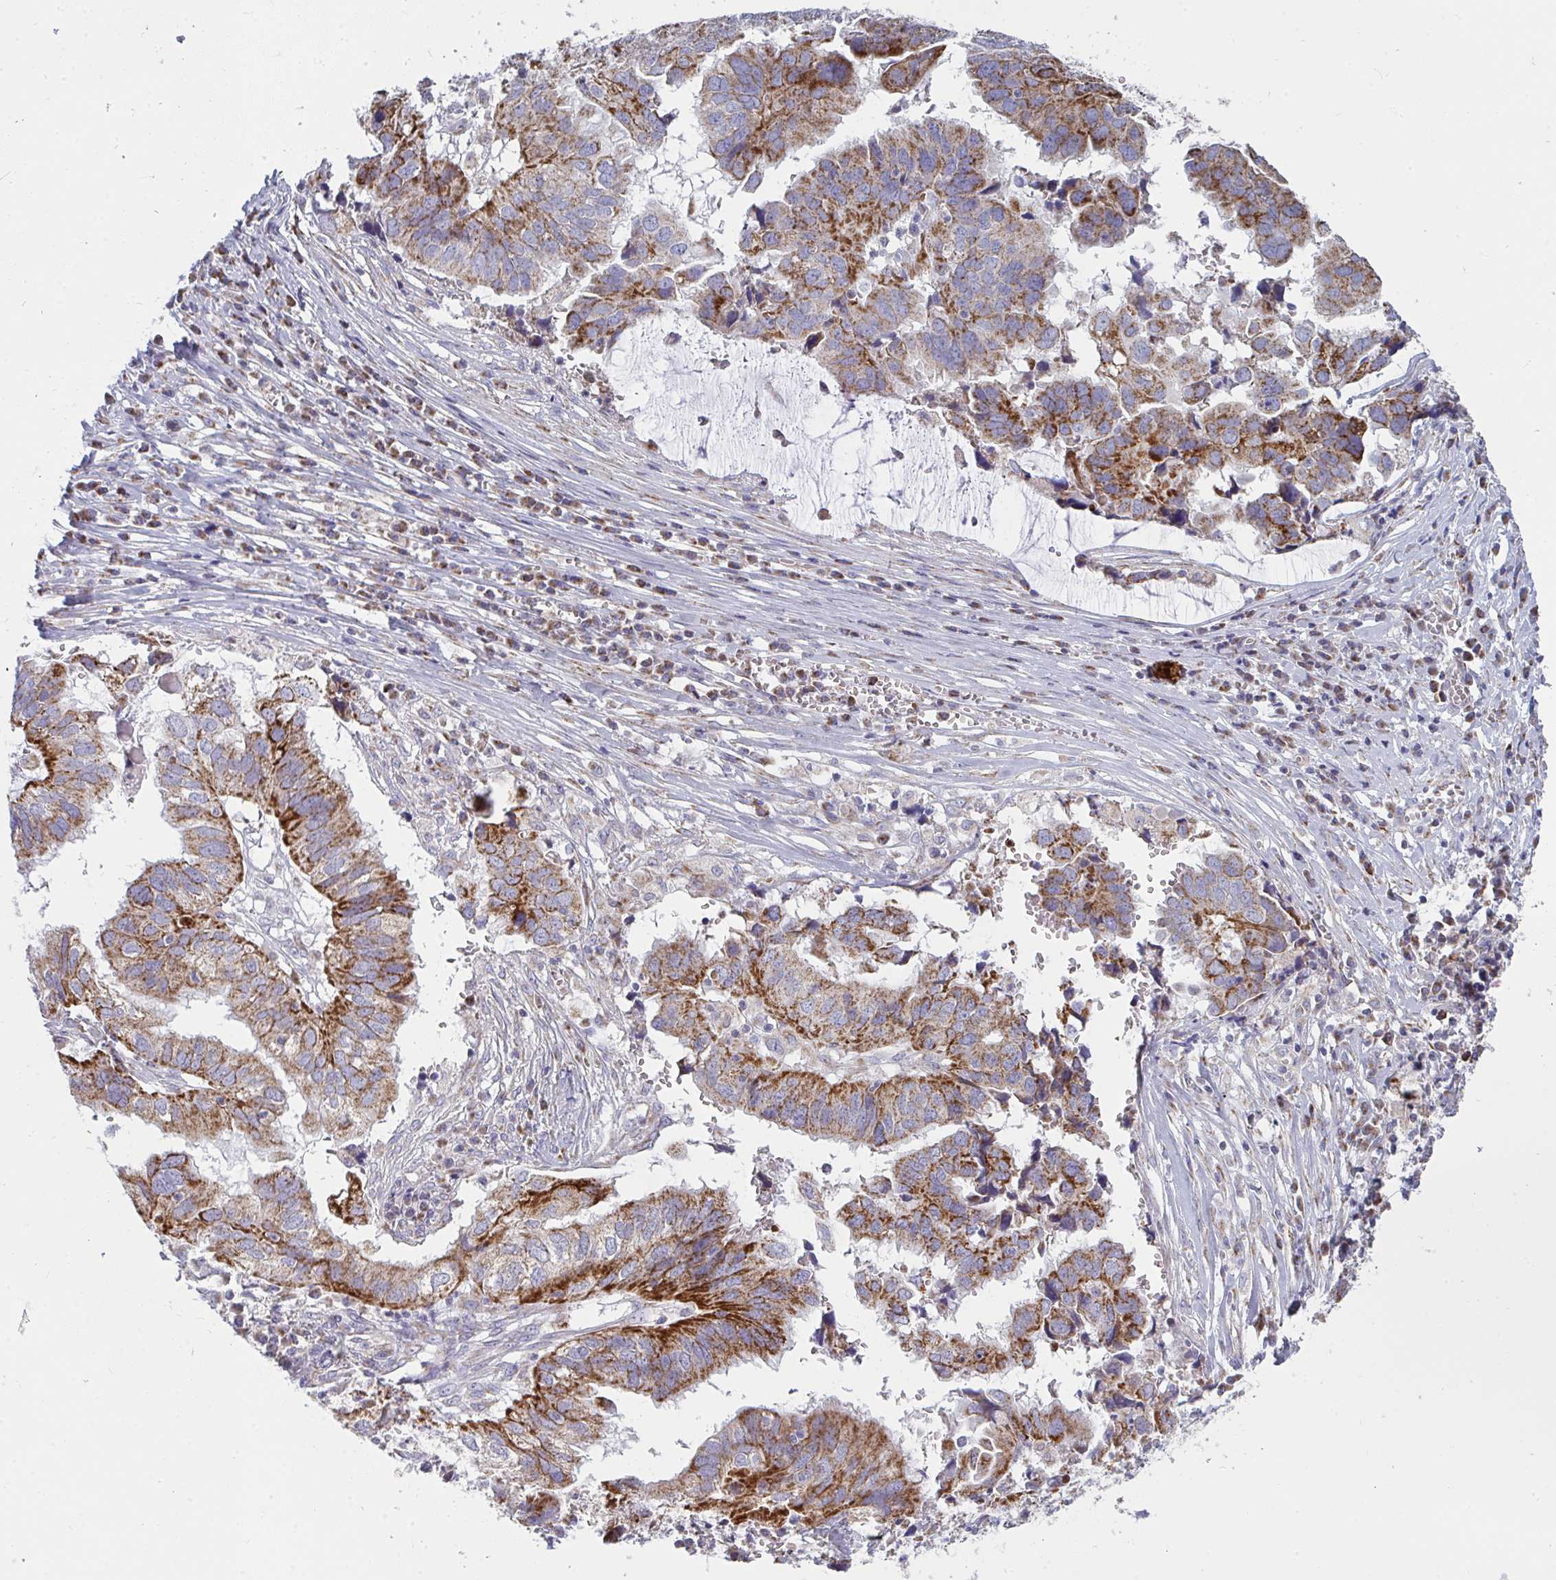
{"staining": {"intensity": "strong", "quantity": "25%-75%", "location": "cytoplasmic/membranous"}, "tissue": "ovarian cancer", "cell_type": "Tumor cells", "image_type": "cancer", "snomed": [{"axis": "morphology", "description": "Cystadenocarcinoma, serous, NOS"}, {"axis": "topography", "description": "Ovary"}], "caption": "Immunohistochemistry (IHC) of ovarian cancer displays high levels of strong cytoplasmic/membranous expression in about 25%-75% of tumor cells.", "gene": "FAHD1", "patient": {"sex": "female", "age": 79}}